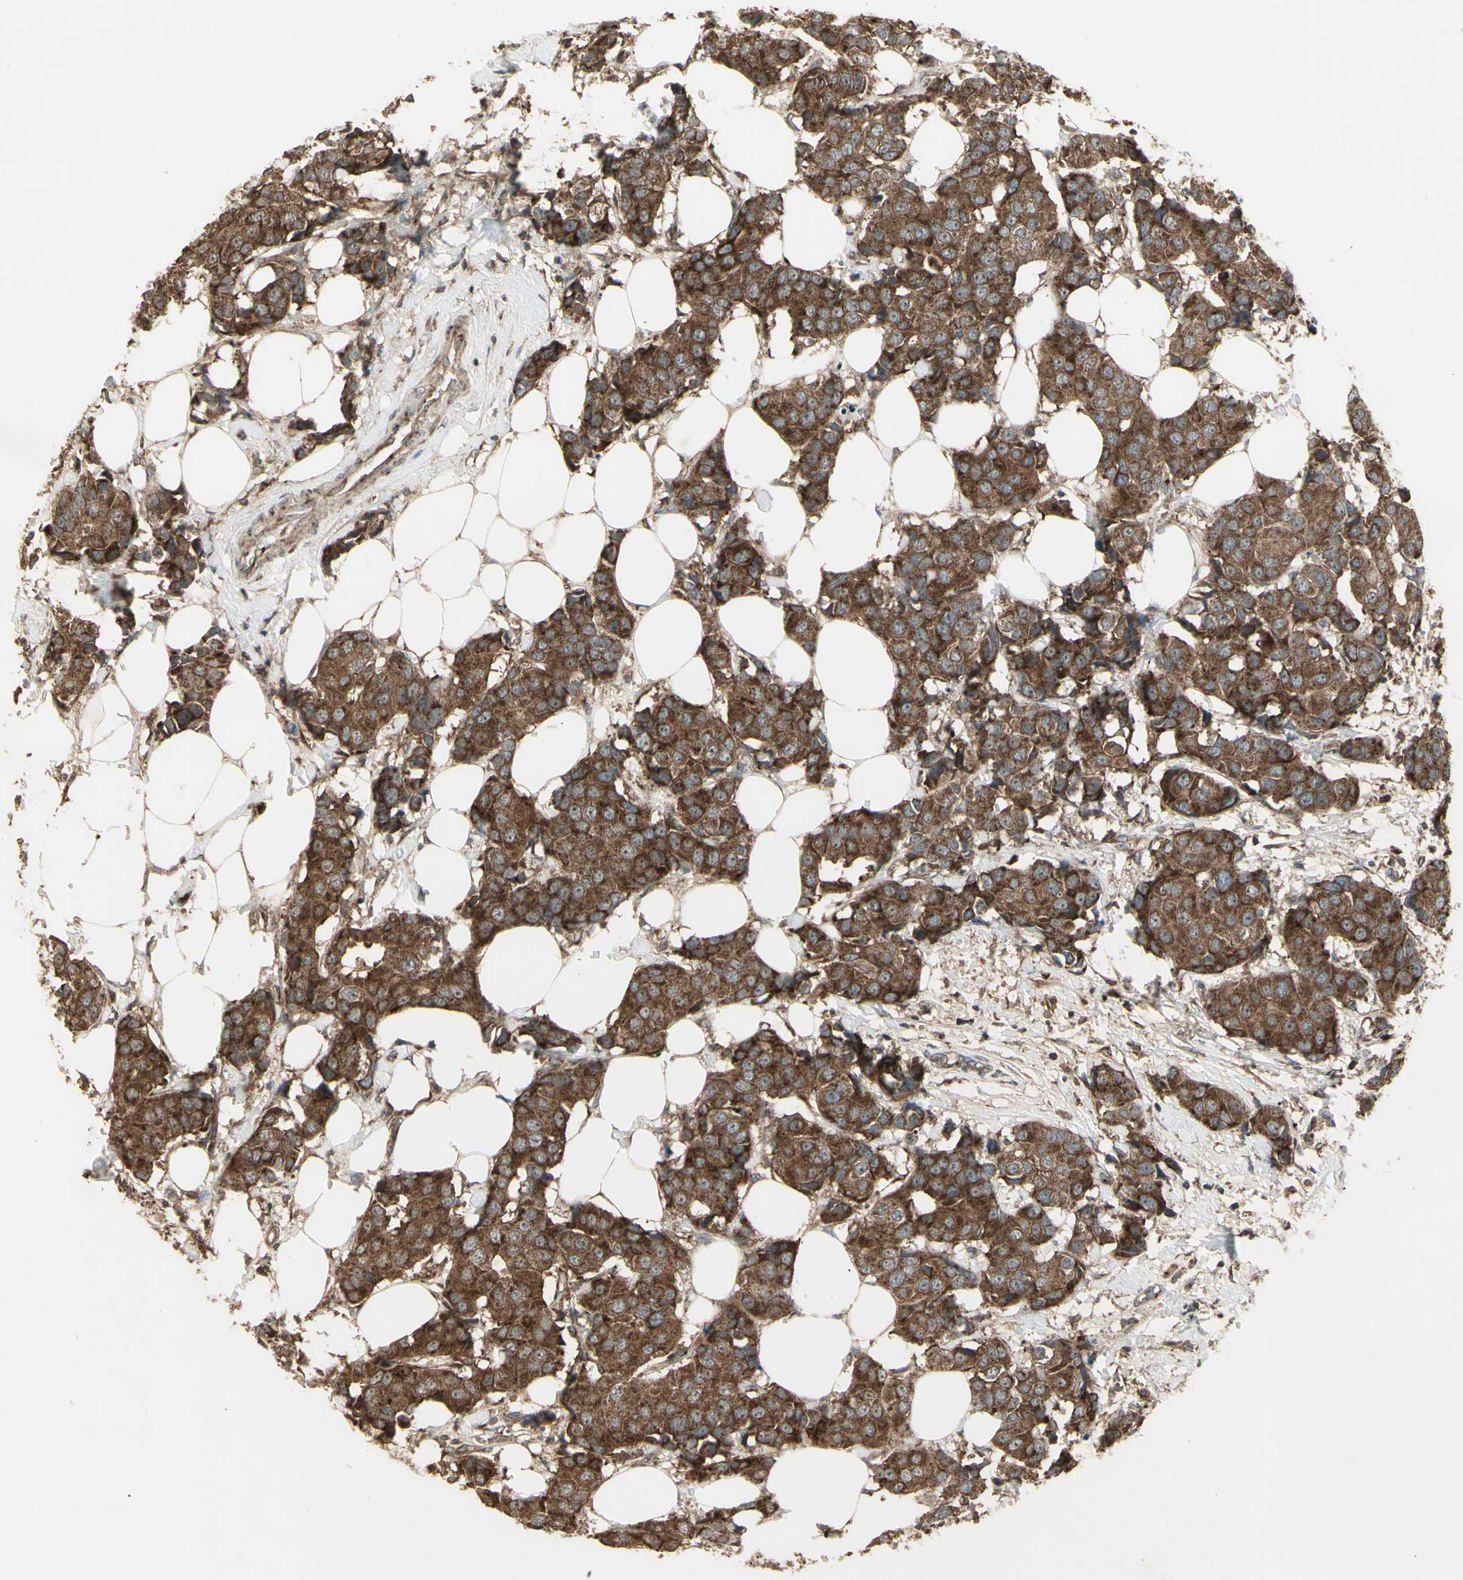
{"staining": {"intensity": "strong", "quantity": ">75%", "location": "cytoplasmic/membranous"}, "tissue": "breast cancer", "cell_type": "Tumor cells", "image_type": "cancer", "snomed": [{"axis": "morphology", "description": "Normal tissue, NOS"}, {"axis": "morphology", "description": "Duct carcinoma"}, {"axis": "topography", "description": "Breast"}], "caption": "Immunohistochemical staining of breast cancer shows strong cytoplasmic/membranous protein staining in about >75% of tumor cells.", "gene": "AP1G1", "patient": {"sex": "female", "age": 39}}